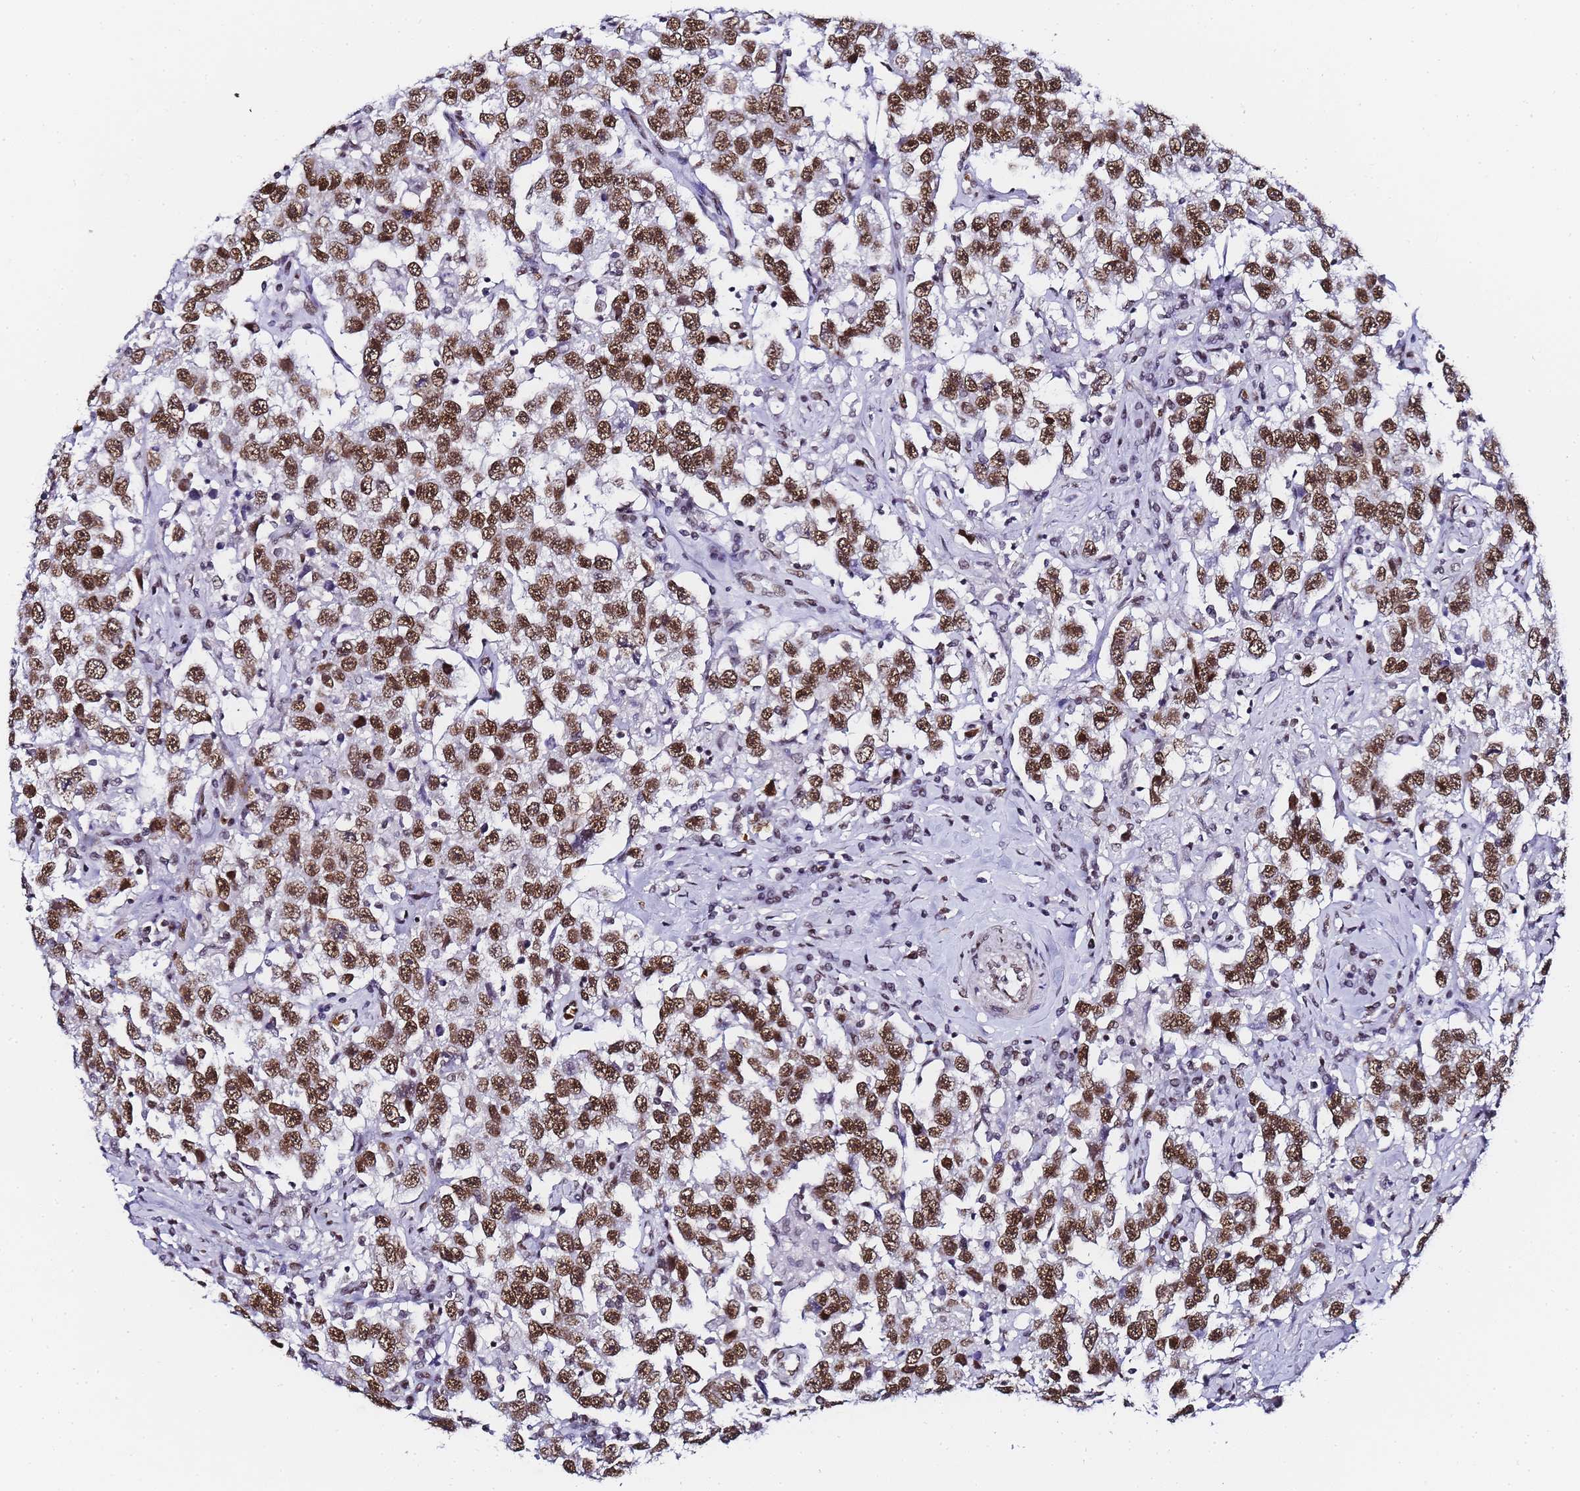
{"staining": {"intensity": "strong", "quantity": ">75%", "location": "nuclear"}, "tissue": "testis cancer", "cell_type": "Tumor cells", "image_type": "cancer", "snomed": [{"axis": "morphology", "description": "Seminoma, NOS"}, {"axis": "topography", "description": "Testis"}], "caption": "A high-resolution photomicrograph shows immunohistochemistry staining of testis cancer, which exhibits strong nuclear positivity in about >75% of tumor cells.", "gene": "POLR1A", "patient": {"sex": "male", "age": 41}}